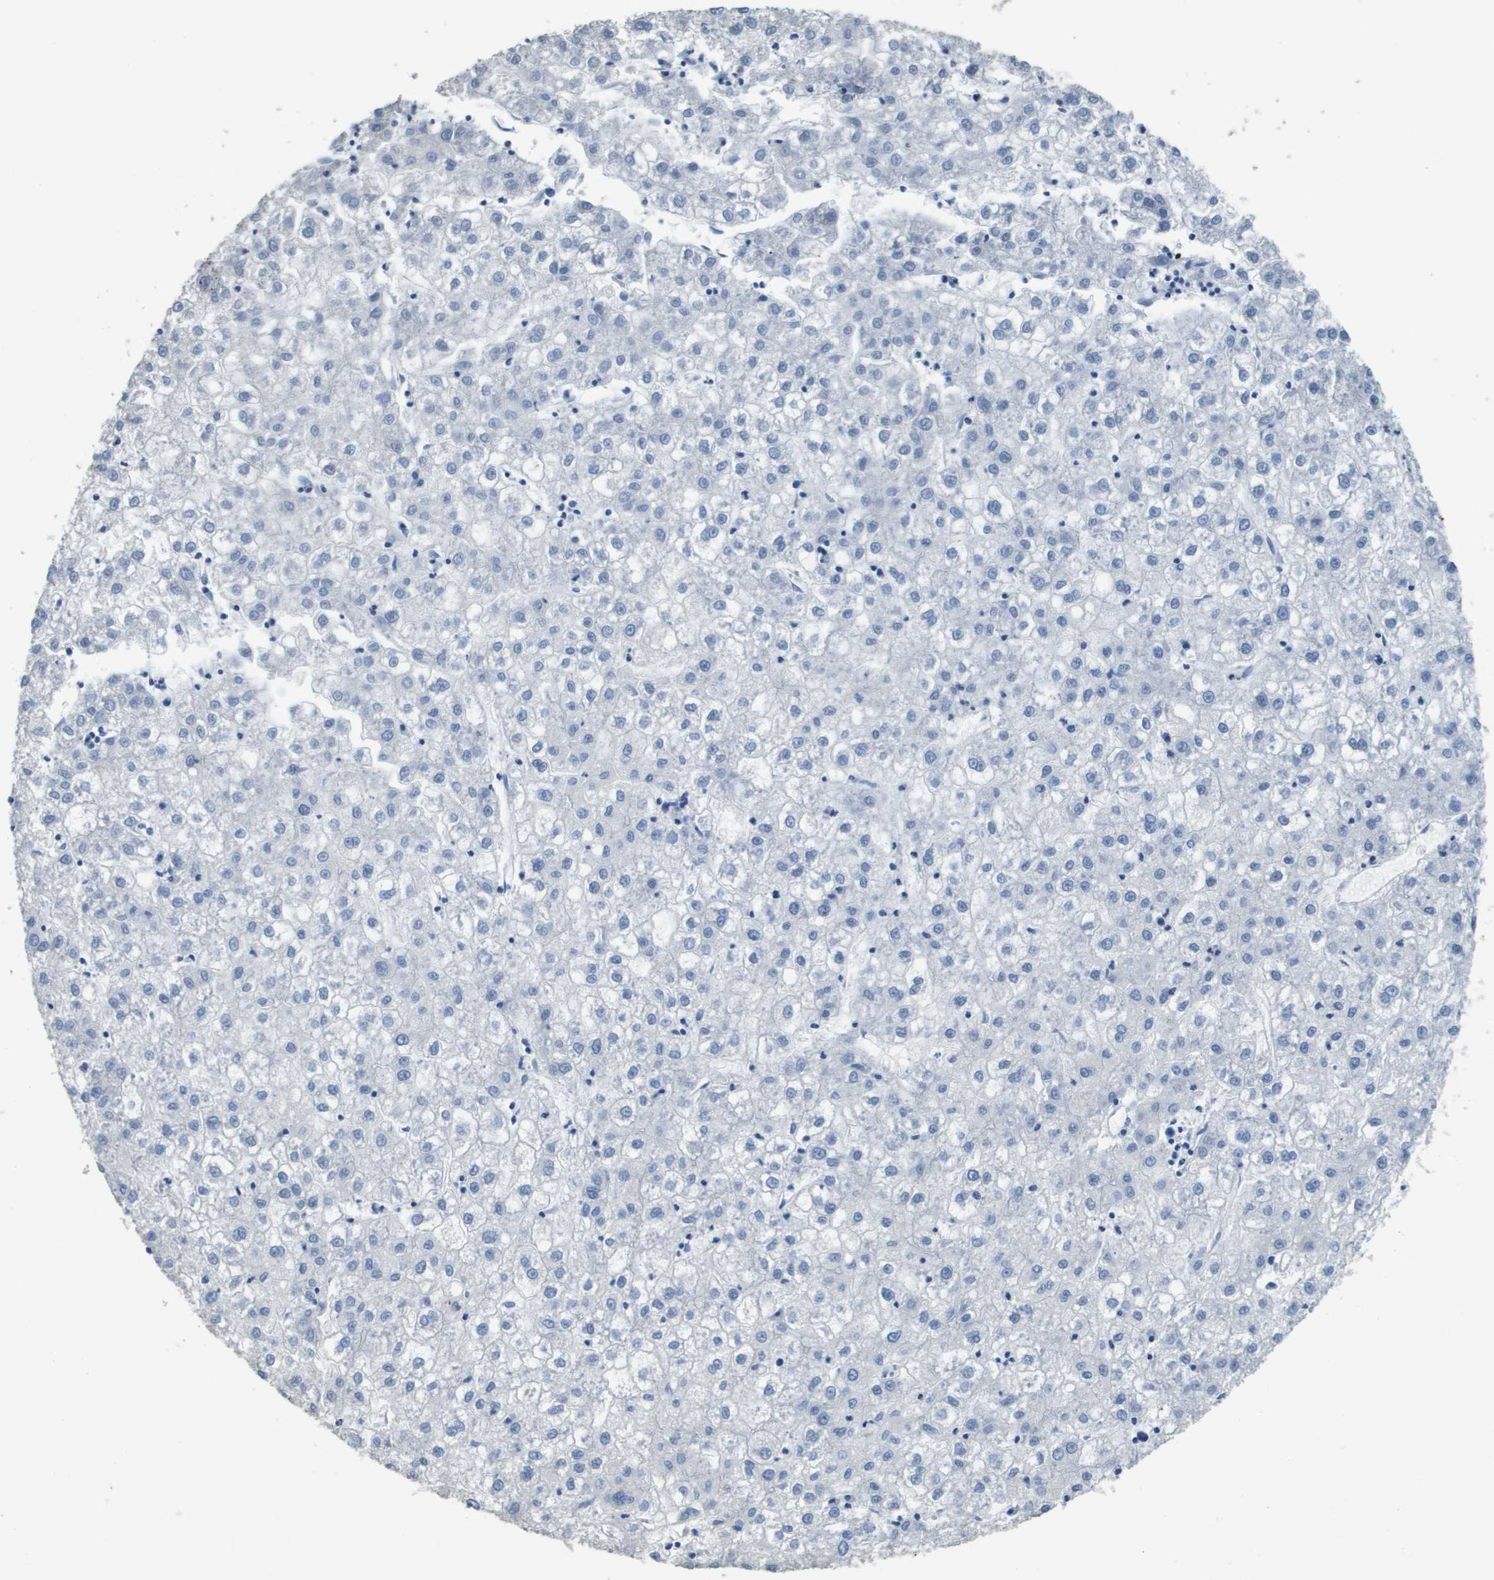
{"staining": {"intensity": "negative", "quantity": "none", "location": "none"}, "tissue": "liver cancer", "cell_type": "Tumor cells", "image_type": "cancer", "snomed": [{"axis": "morphology", "description": "Carcinoma, Hepatocellular, NOS"}, {"axis": "topography", "description": "Liver"}], "caption": "High power microscopy histopathology image of an immunohistochemistry (IHC) image of liver hepatocellular carcinoma, revealing no significant staining in tumor cells. The staining was performed using DAB (3,3'-diaminobenzidine) to visualize the protein expression in brown, while the nuclei were stained in blue with hematoxylin (Magnification: 20x).", "gene": "MT3", "patient": {"sex": "male", "age": 72}}